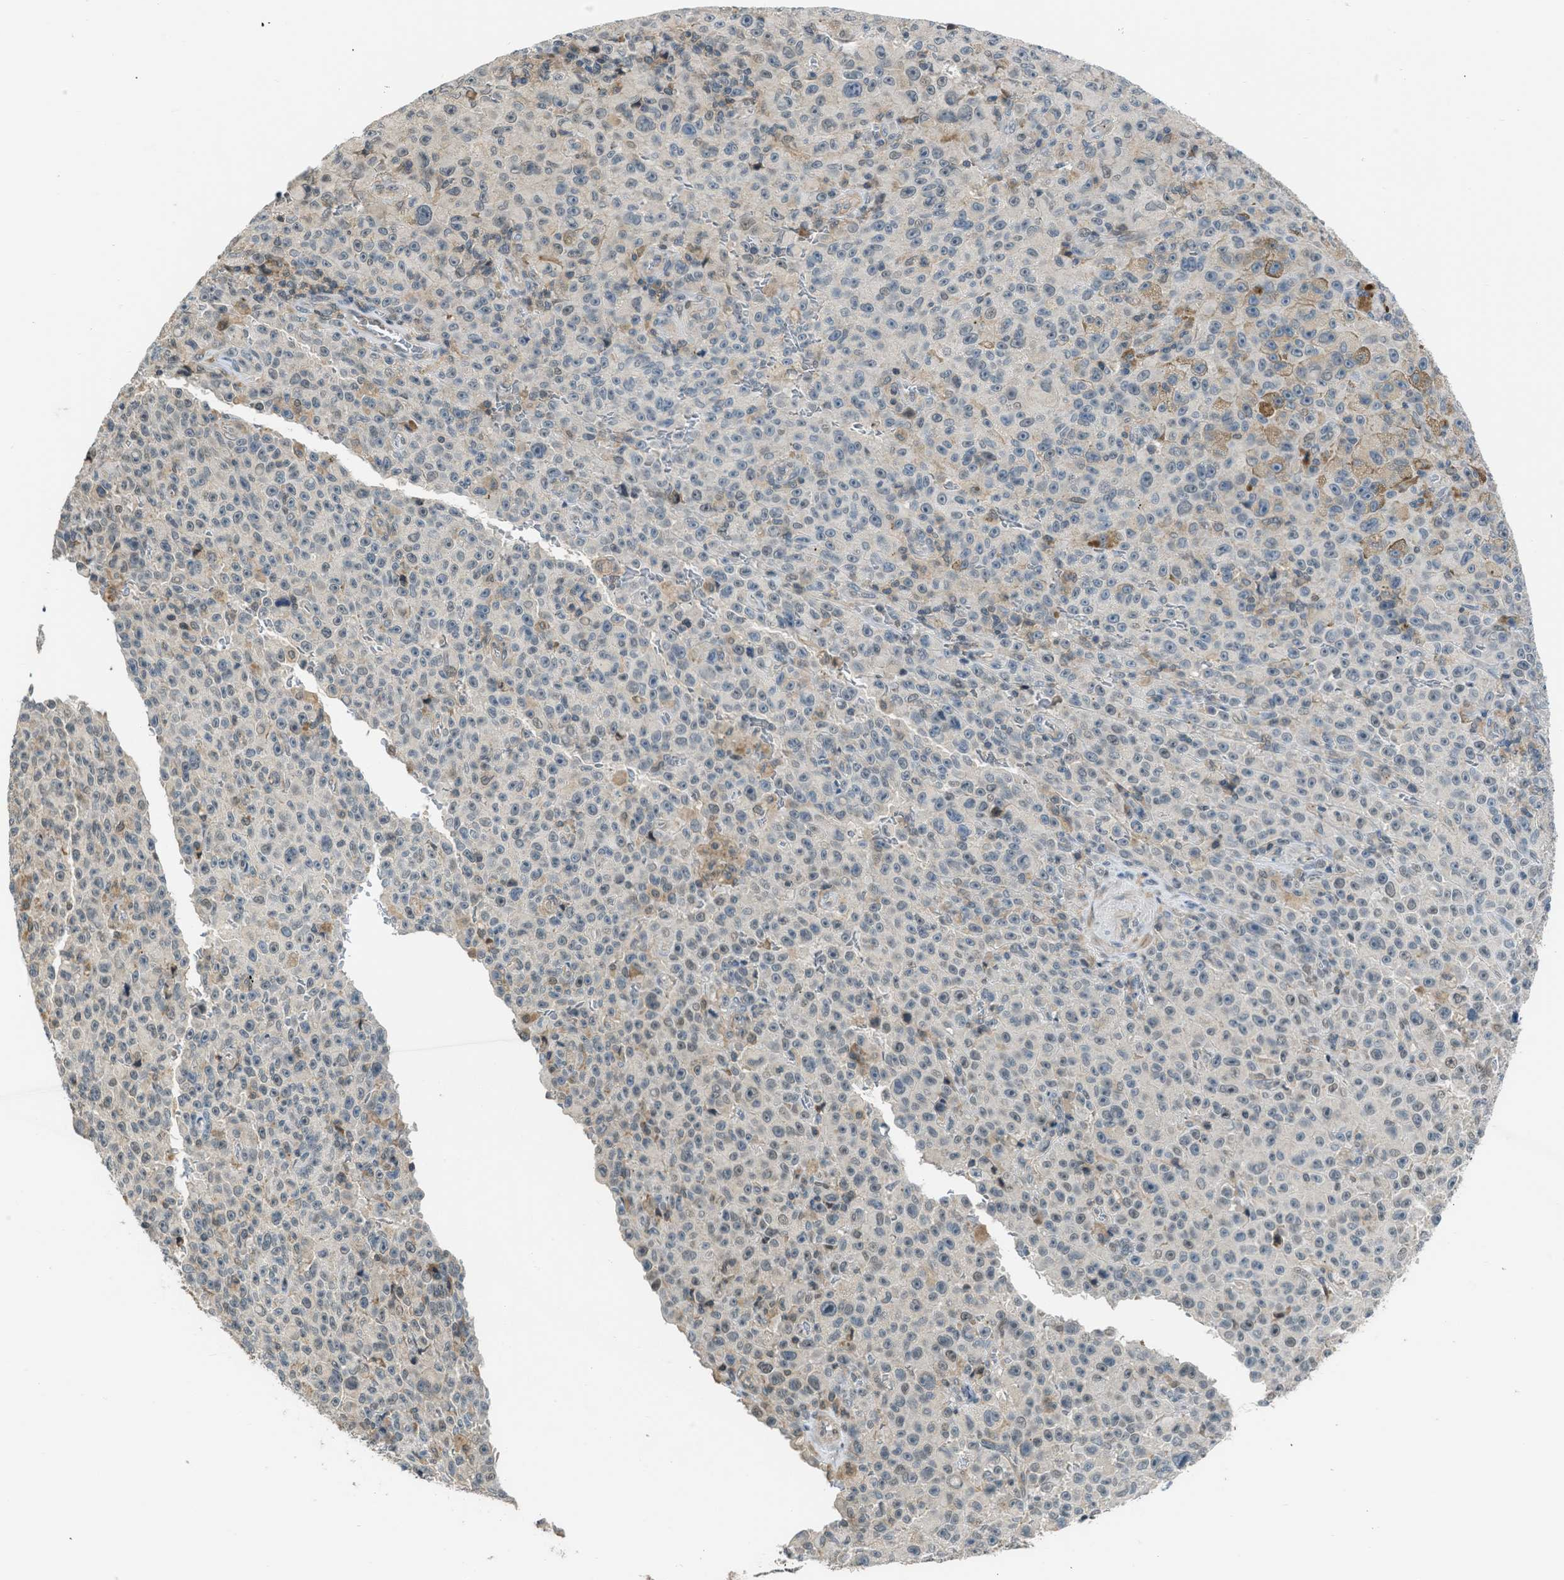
{"staining": {"intensity": "weak", "quantity": "<25%", "location": "cytoplasmic/membranous"}, "tissue": "melanoma", "cell_type": "Tumor cells", "image_type": "cancer", "snomed": [{"axis": "morphology", "description": "Malignant melanoma, NOS"}, {"axis": "topography", "description": "Skin"}], "caption": "Human malignant melanoma stained for a protein using IHC shows no positivity in tumor cells.", "gene": "TTBK2", "patient": {"sex": "female", "age": 82}}